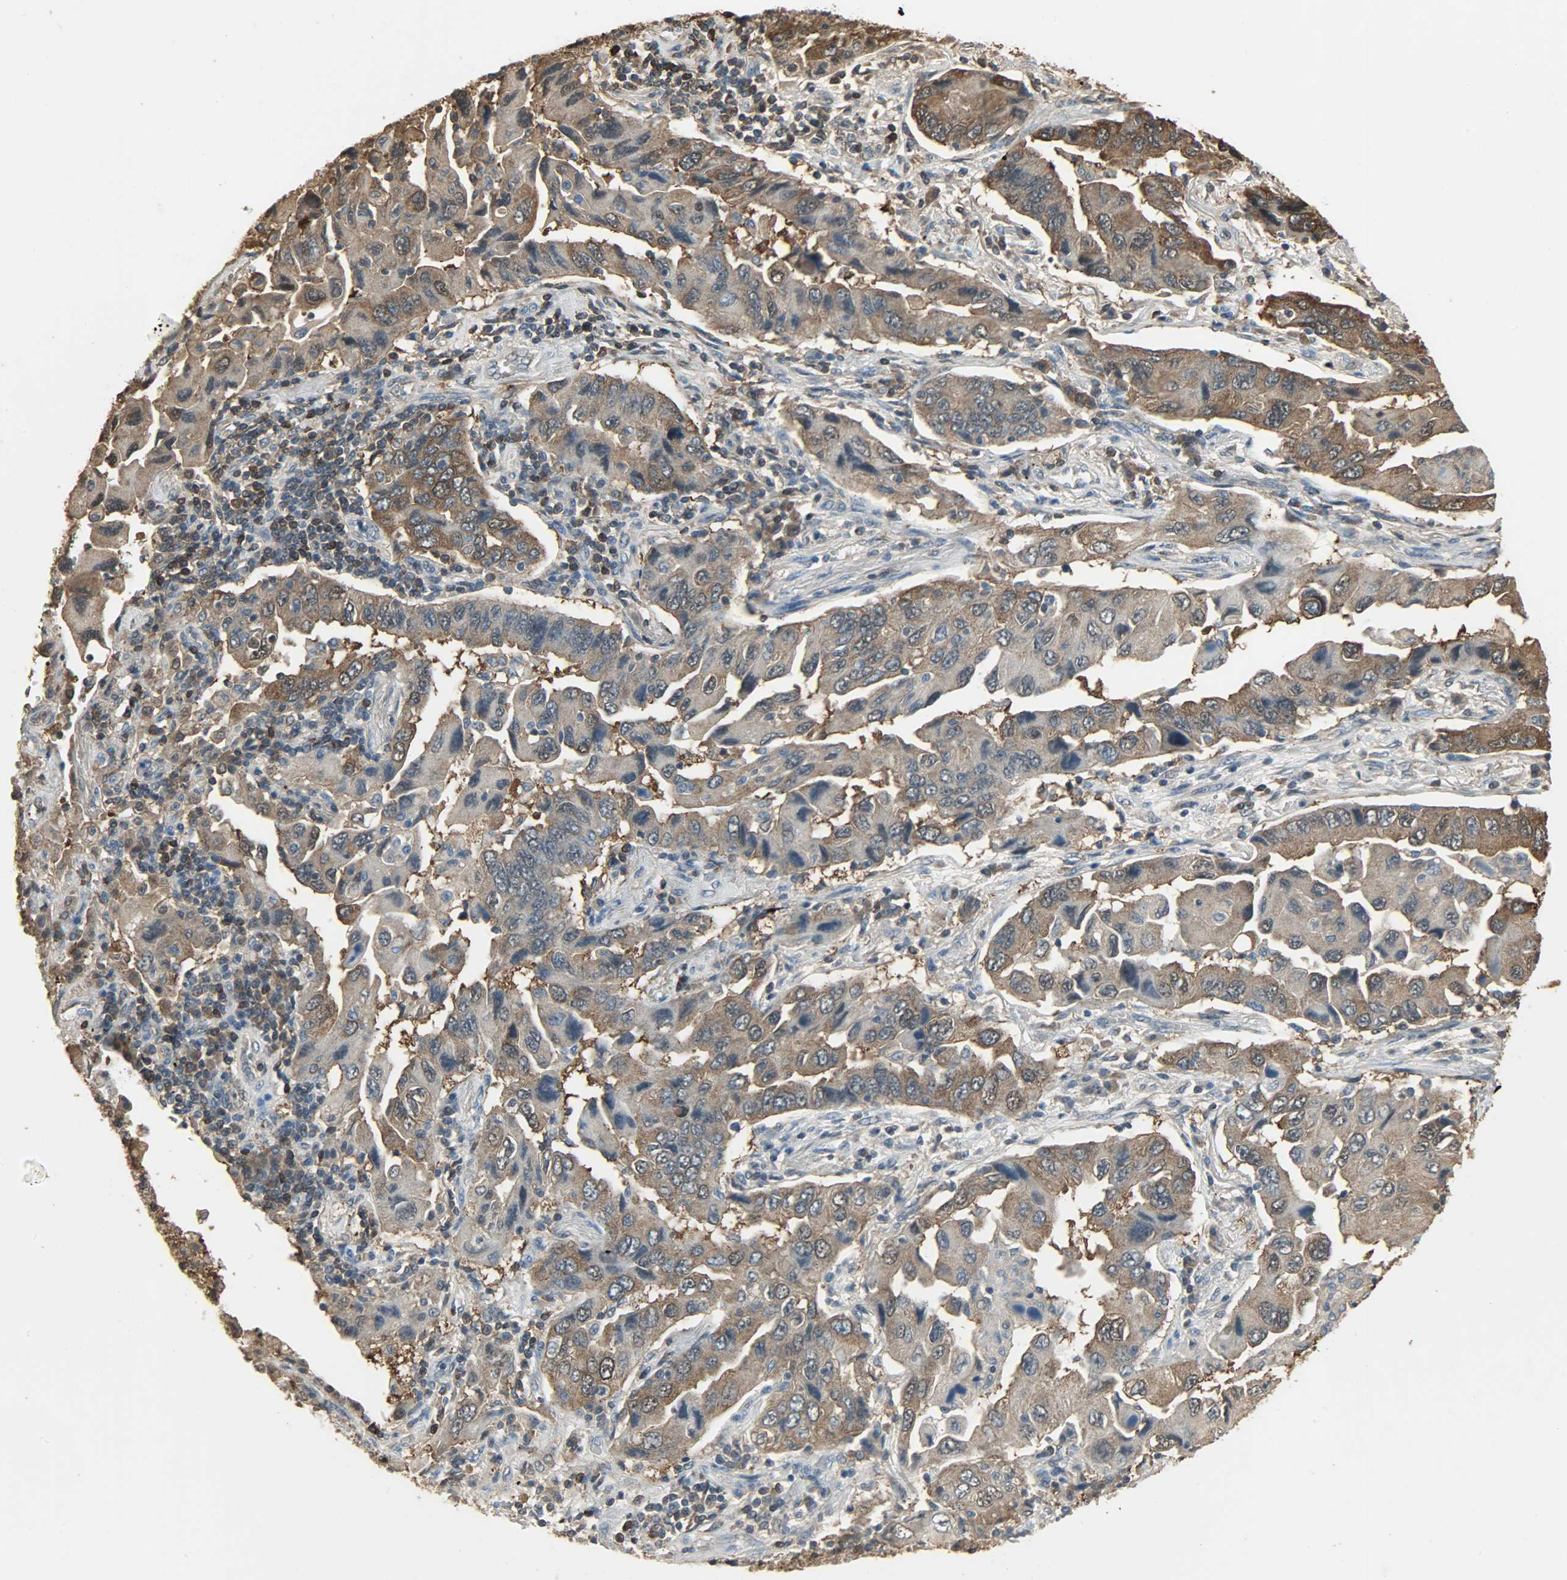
{"staining": {"intensity": "moderate", "quantity": ">75%", "location": "cytoplasmic/membranous"}, "tissue": "lung cancer", "cell_type": "Tumor cells", "image_type": "cancer", "snomed": [{"axis": "morphology", "description": "Adenocarcinoma, NOS"}, {"axis": "topography", "description": "Lung"}], "caption": "Brown immunohistochemical staining in lung cancer (adenocarcinoma) displays moderate cytoplasmic/membranous expression in approximately >75% of tumor cells. The staining was performed using DAB (3,3'-diaminobenzidine), with brown indicating positive protein expression. Nuclei are stained blue with hematoxylin.", "gene": "LDHB", "patient": {"sex": "female", "age": 65}}